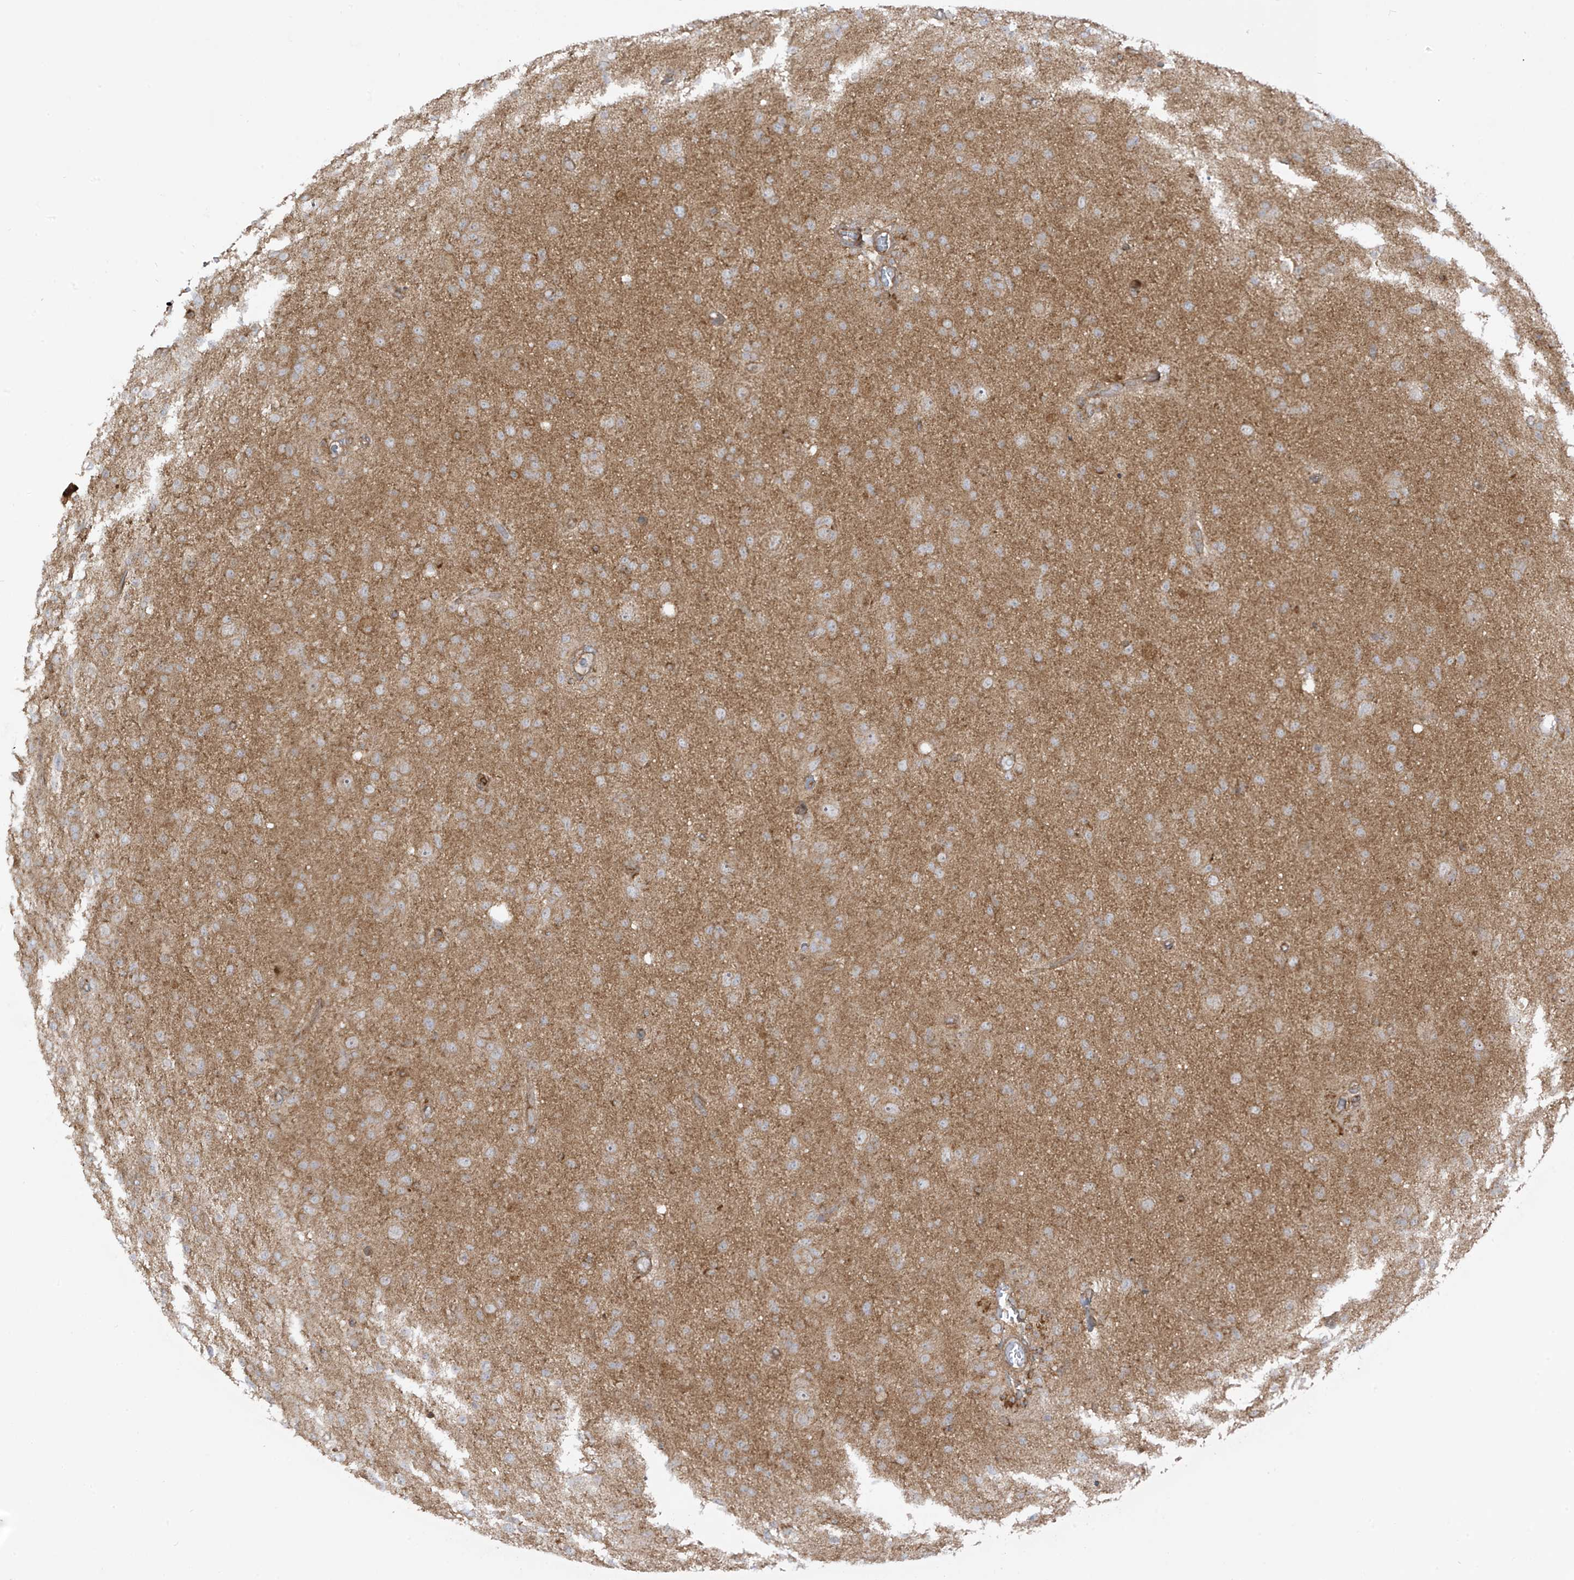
{"staining": {"intensity": "moderate", "quantity": ">75%", "location": "cytoplasmic/membranous"}, "tissue": "glioma", "cell_type": "Tumor cells", "image_type": "cancer", "snomed": [{"axis": "morphology", "description": "Glioma, malignant, High grade"}, {"axis": "topography", "description": "Brain"}], "caption": "Immunohistochemical staining of human glioma reveals medium levels of moderate cytoplasmic/membranous protein positivity in about >75% of tumor cells.", "gene": "REPS1", "patient": {"sex": "female", "age": 57}}